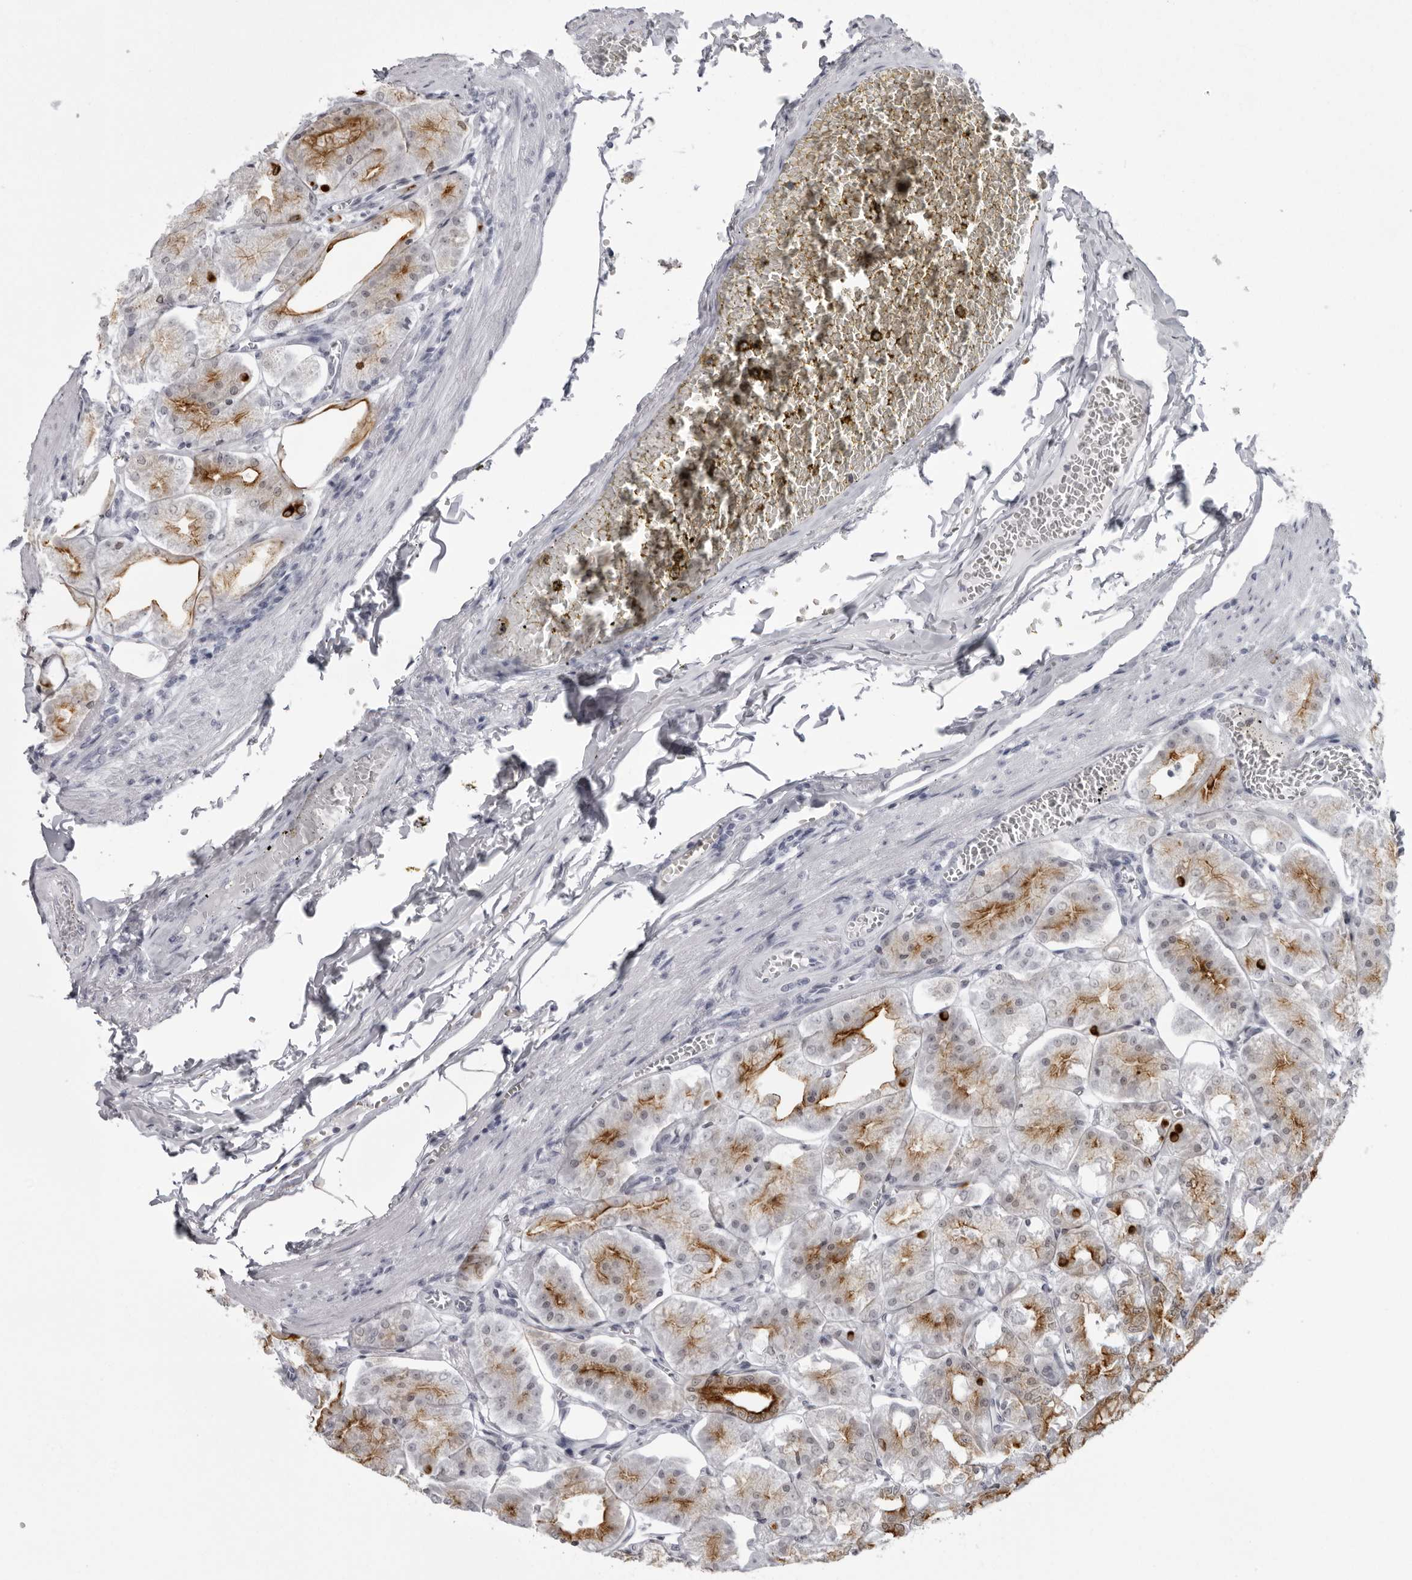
{"staining": {"intensity": "strong", "quantity": "25%-75%", "location": "cytoplasmic/membranous"}, "tissue": "stomach", "cell_type": "Glandular cells", "image_type": "normal", "snomed": [{"axis": "morphology", "description": "Normal tissue, NOS"}, {"axis": "topography", "description": "Stomach, lower"}], "caption": "Protein expression analysis of unremarkable human stomach reveals strong cytoplasmic/membranous expression in approximately 25%-75% of glandular cells. (Stains: DAB (3,3'-diaminobenzidine) in brown, nuclei in blue, Microscopy: brightfield microscopy at high magnification).", "gene": "UROD", "patient": {"sex": "male", "age": 71}}